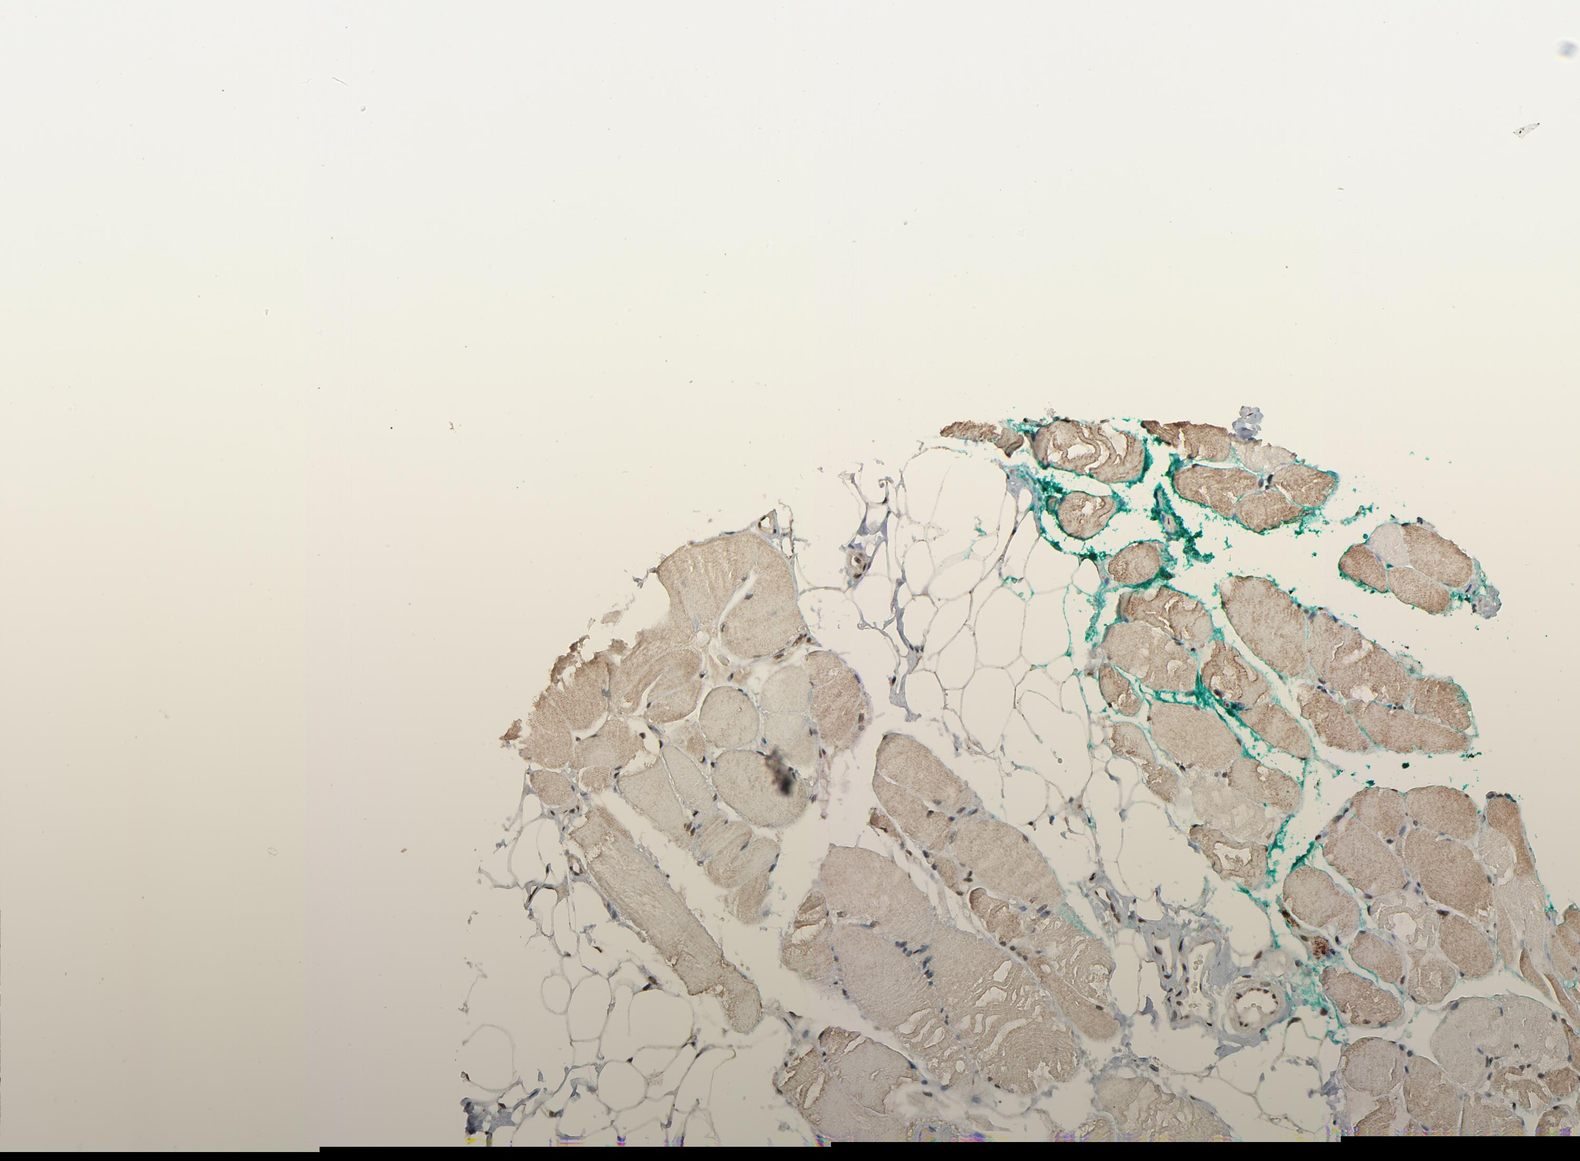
{"staining": {"intensity": "moderate", "quantity": "25%-75%", "location": "cytoplasmic/membranous"}, "tissue": "skeletal muscle", "cell_type": "Myocytes", "image_type": "normal", "snomed": [{"axis": "morphology", "description": "Normal tissue, NOS"}, {"axis": "topography", "description": "Skeletal muscle"}, {"axis": "topography", "description": "Peripheral nerve tissue"}], "caption": "A histopathology image of skeletal muscle stained for a protein exhibits moderate cytoplasmic/membranous brown staining in myocytes. The protein is stained brown, and the nuclei are stained in blue (DAB IHC with brightfield microscopy, high magnification).", "gene": "RPS6KA3", "patient": {"sex": "female", "age": 84}}